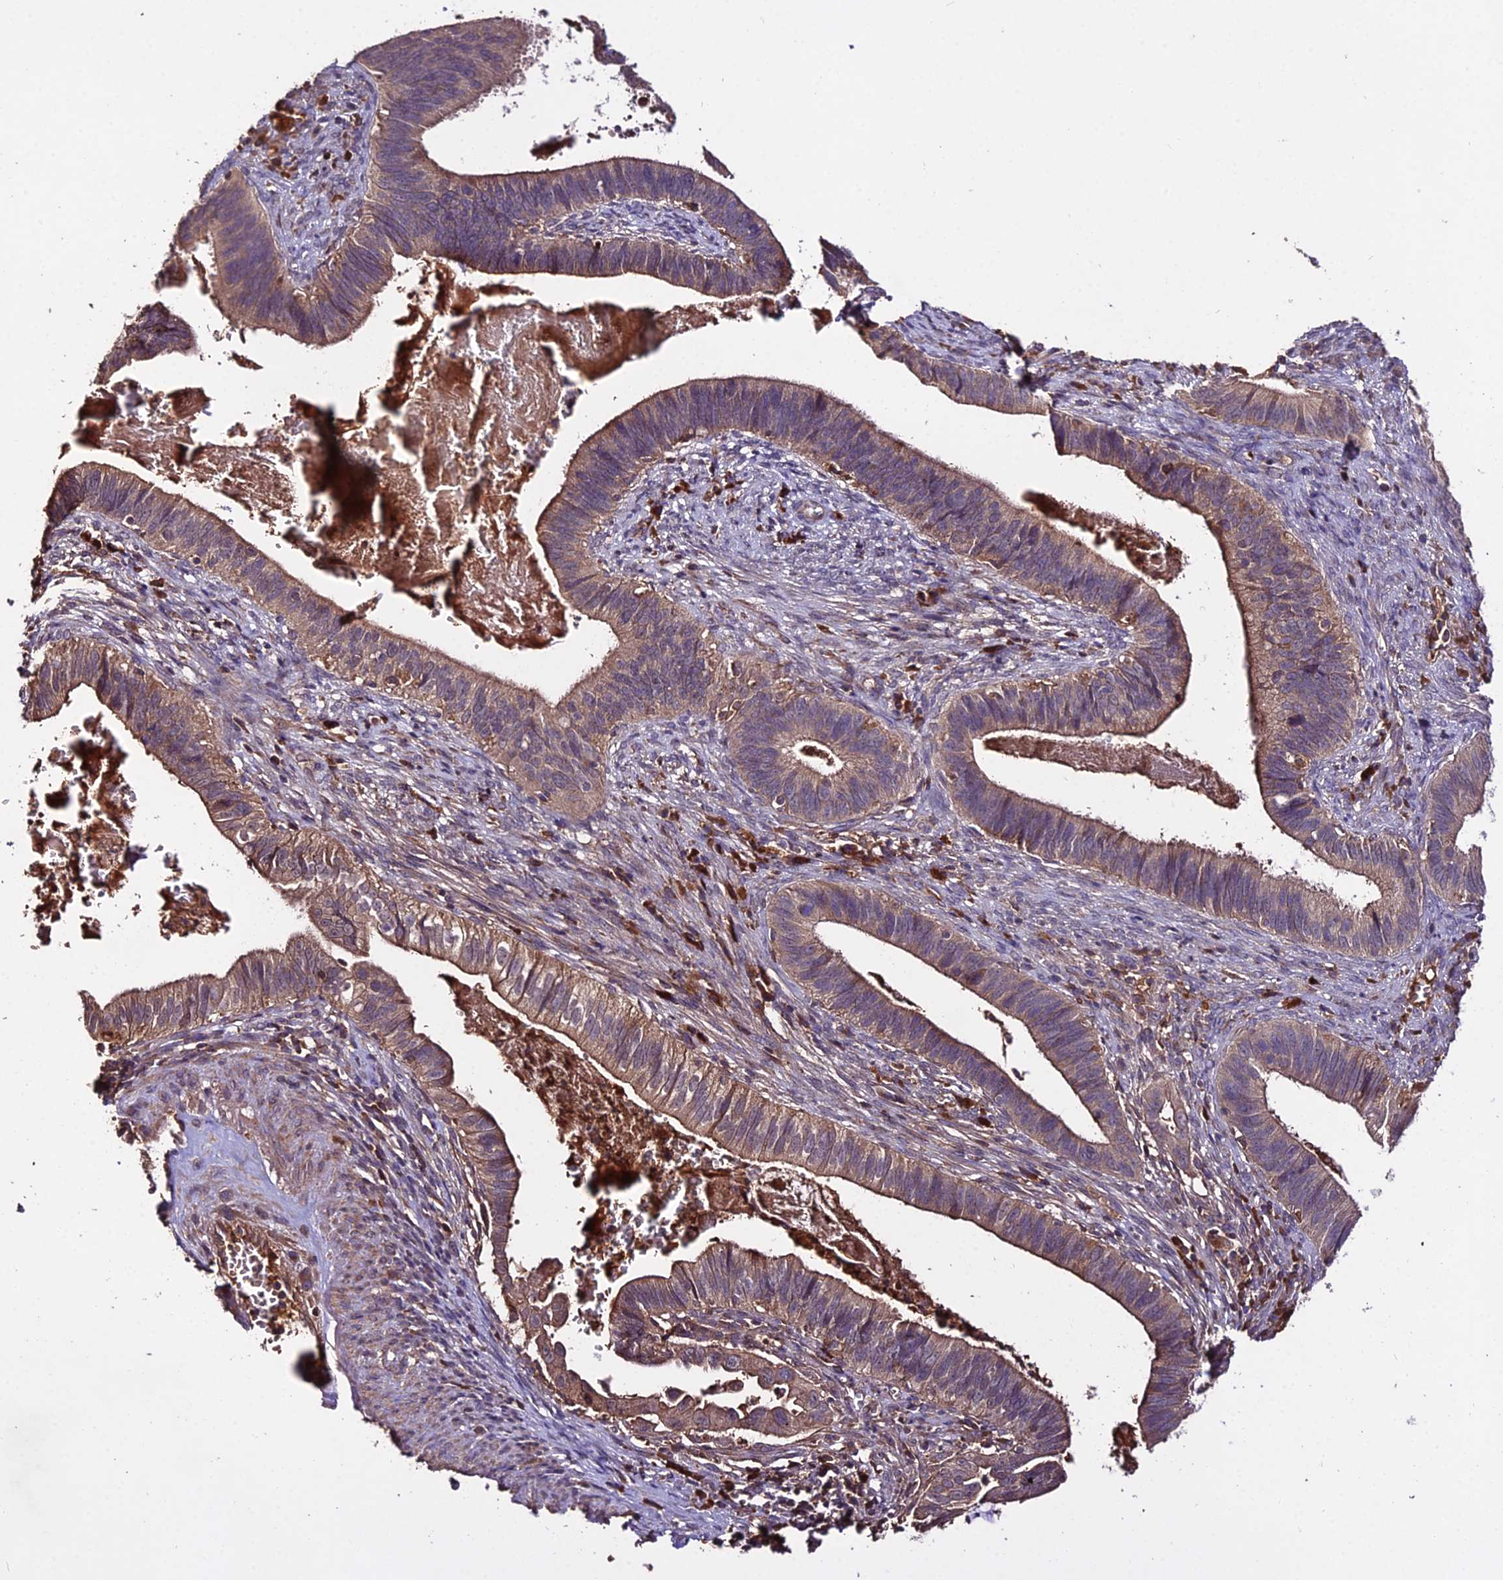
{"staining": {"intensity": "moderate", "quantity": ">75%", "location": "cytoplasmic/membranous"}, "tissue": "cervical cancer", "cell_type": "Tumor cells", "image_type": "cancer", "snomed": [{"axis": "morphology", "description": "Adenocarcinoma, NOS"}, {"axis": "topography", "description": "Cervix"}], "caption": "IHC image of neoplastic tissue: cervical cancer stained using immunohistochemistry displays medium levels of moderate protein expression localized specifically in the cytoplasmic/membranous of tumor cells, appearing as a cytoplasmic/membranous brown color.", "gene": "KCTD16", "patient": {"sex": "female", "age": 42}}